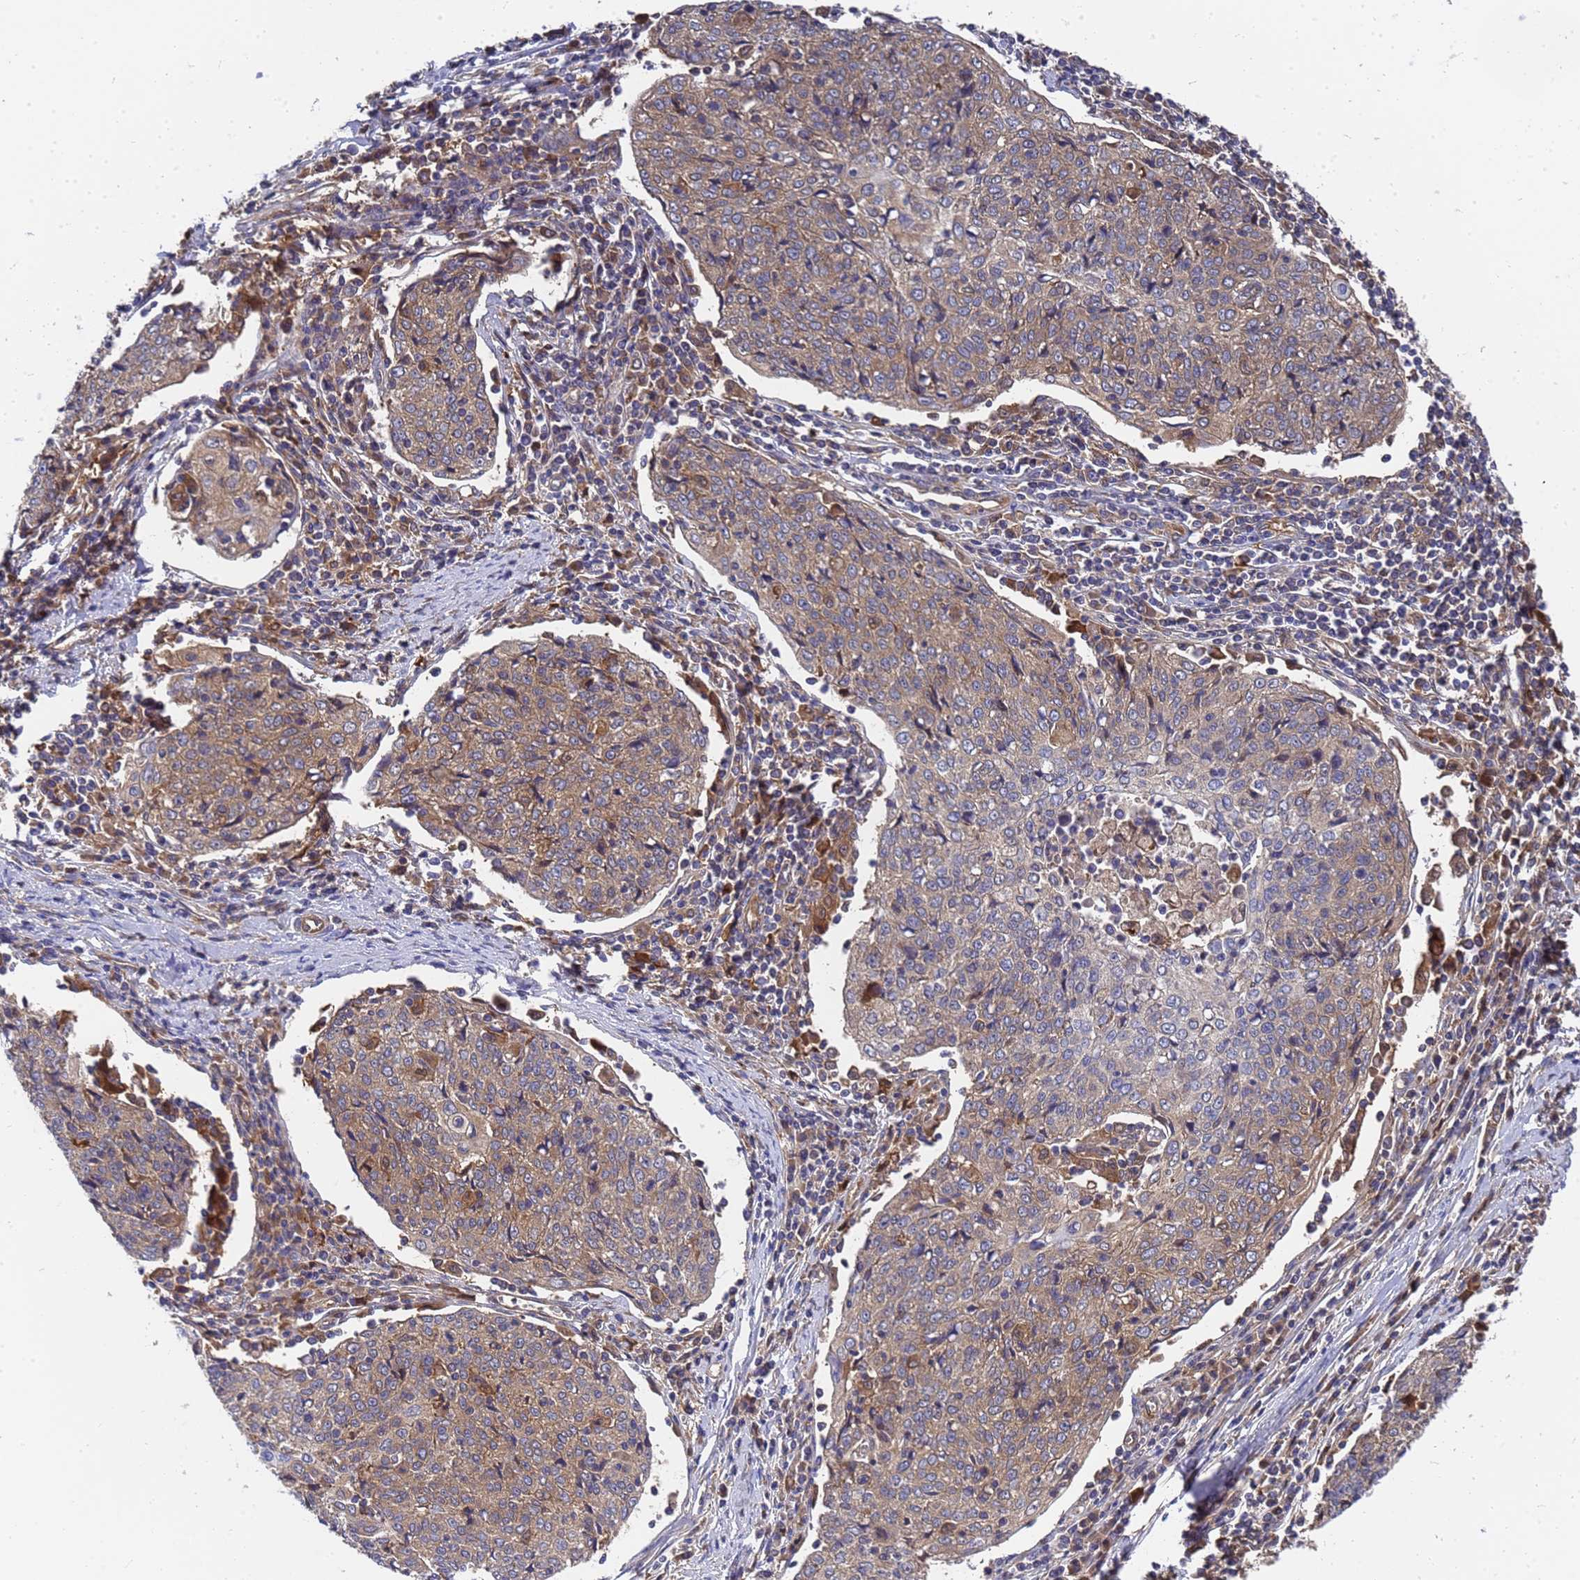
{"staining": {"intensity": "weak", "quantity": "25%-75%", "location": "cytoplasmic/membranous"}, "tissue": "cervical cancer", "cell_type": "Tumor cells", "image_type": "cancer", "snomed": [{"axis": "morphology", "description": "Squamous cell carcinoma, NOS"}, {"axis": "topography", "description": "Cervix"}], "caption": "The photomicrograph reveals immunohistochemical staining of cervical cancer. There is weak cytoplasmic/membranous staining is present in approximately 25%-75% of tumor cells.", "gene": "SLC35E2B", "patient": {"sex": "female", "age": 48}}